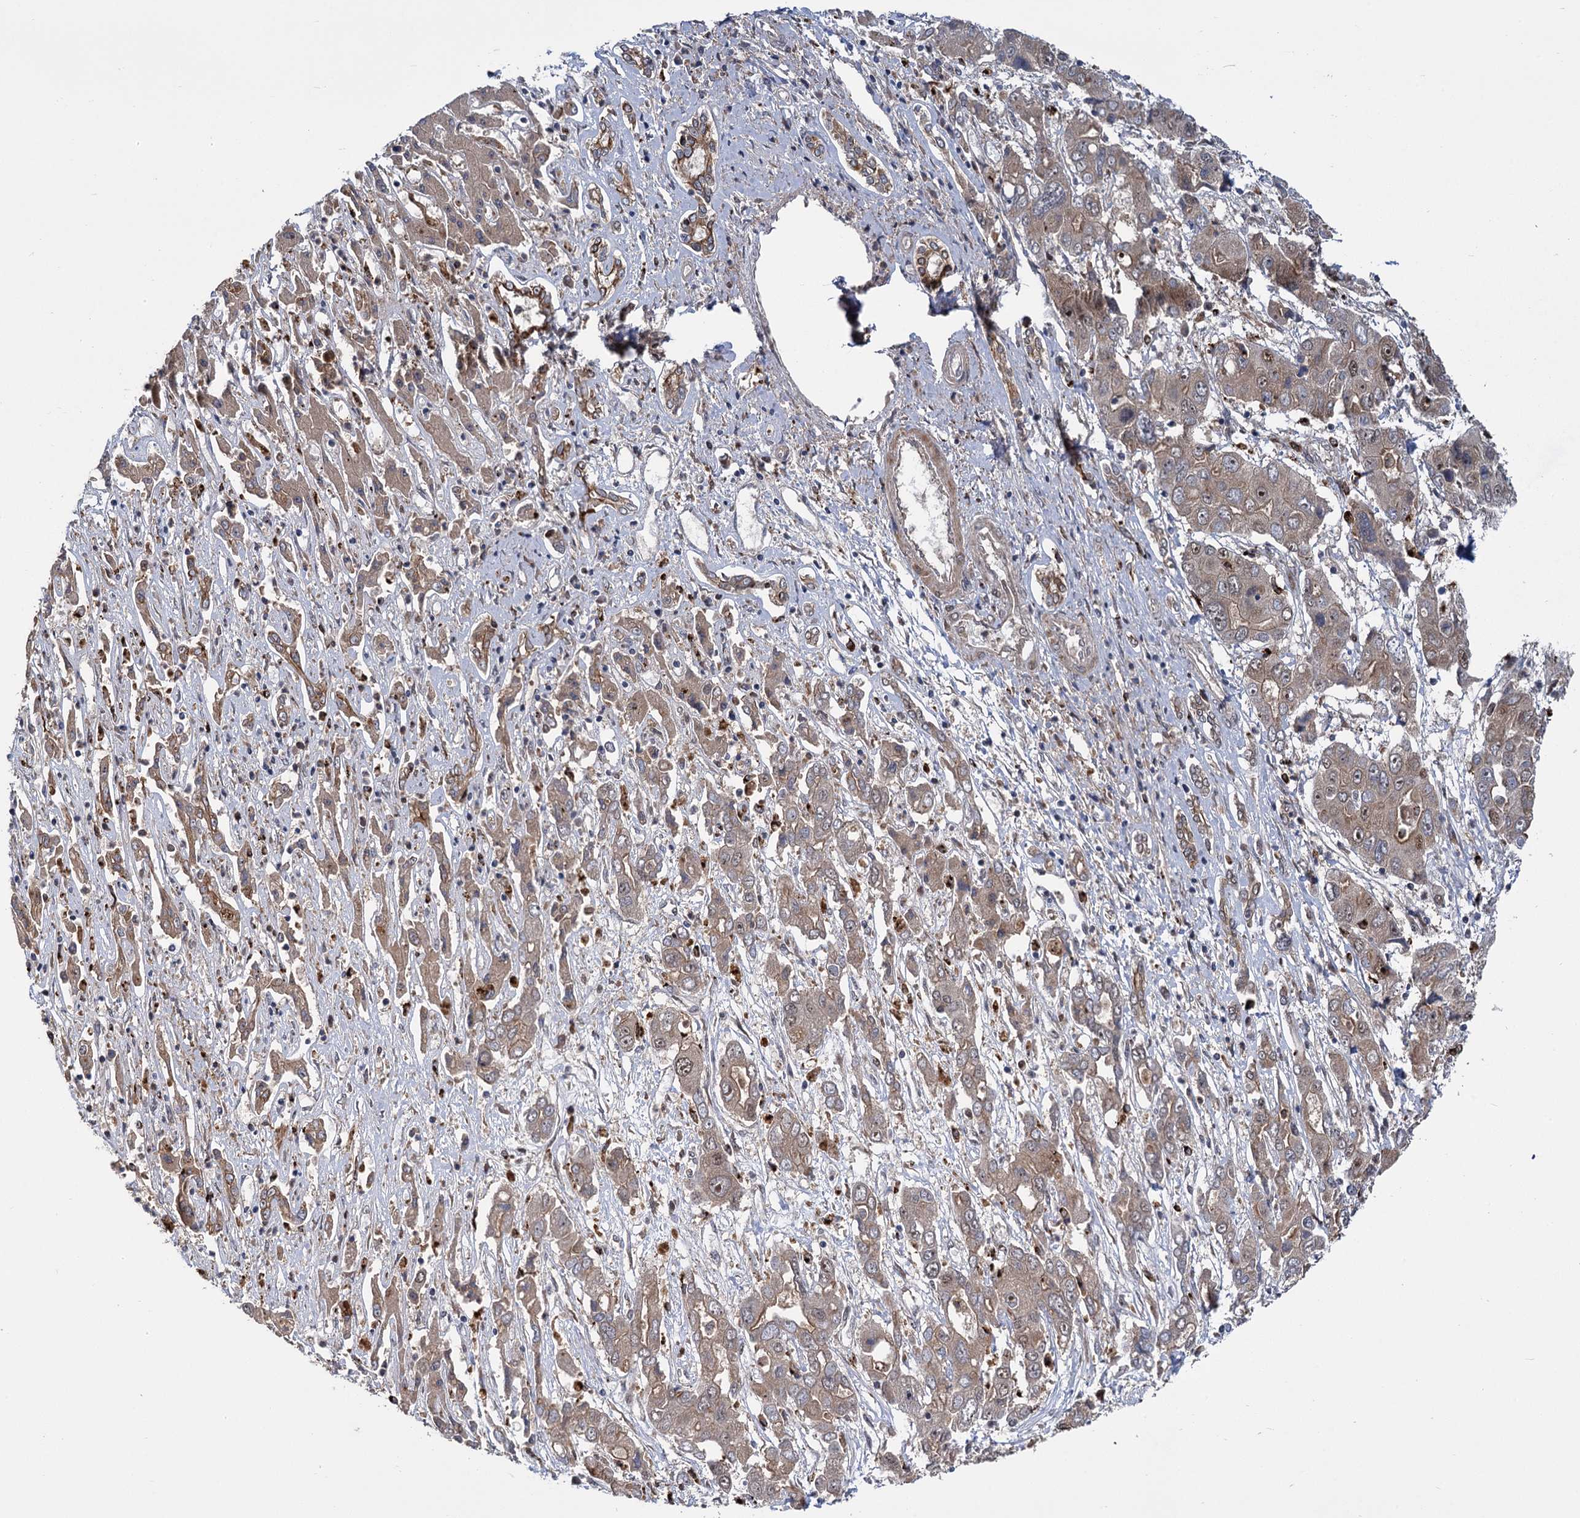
{"staining": {"intensity": "weak", "quantity": ">75%", "location": "cytoplasmic/membranous"}, "tissue": "liver cancer", "cell_type": "Tumor cells", "image_type": "cancer", "snomed": [{"axis": "morphology", "description": "Cholangiocarcinoma"}, {"axis": "topography", "description": "Liver"}], "caption": "This image reveals immunohistochemistry staining of human liver cancer, with low weak cytoplasmic/membranous positivity in about >75% of tumor cells.", "gene": "GAL3ST4", "patient": {"sex": "male", "age": 67}}